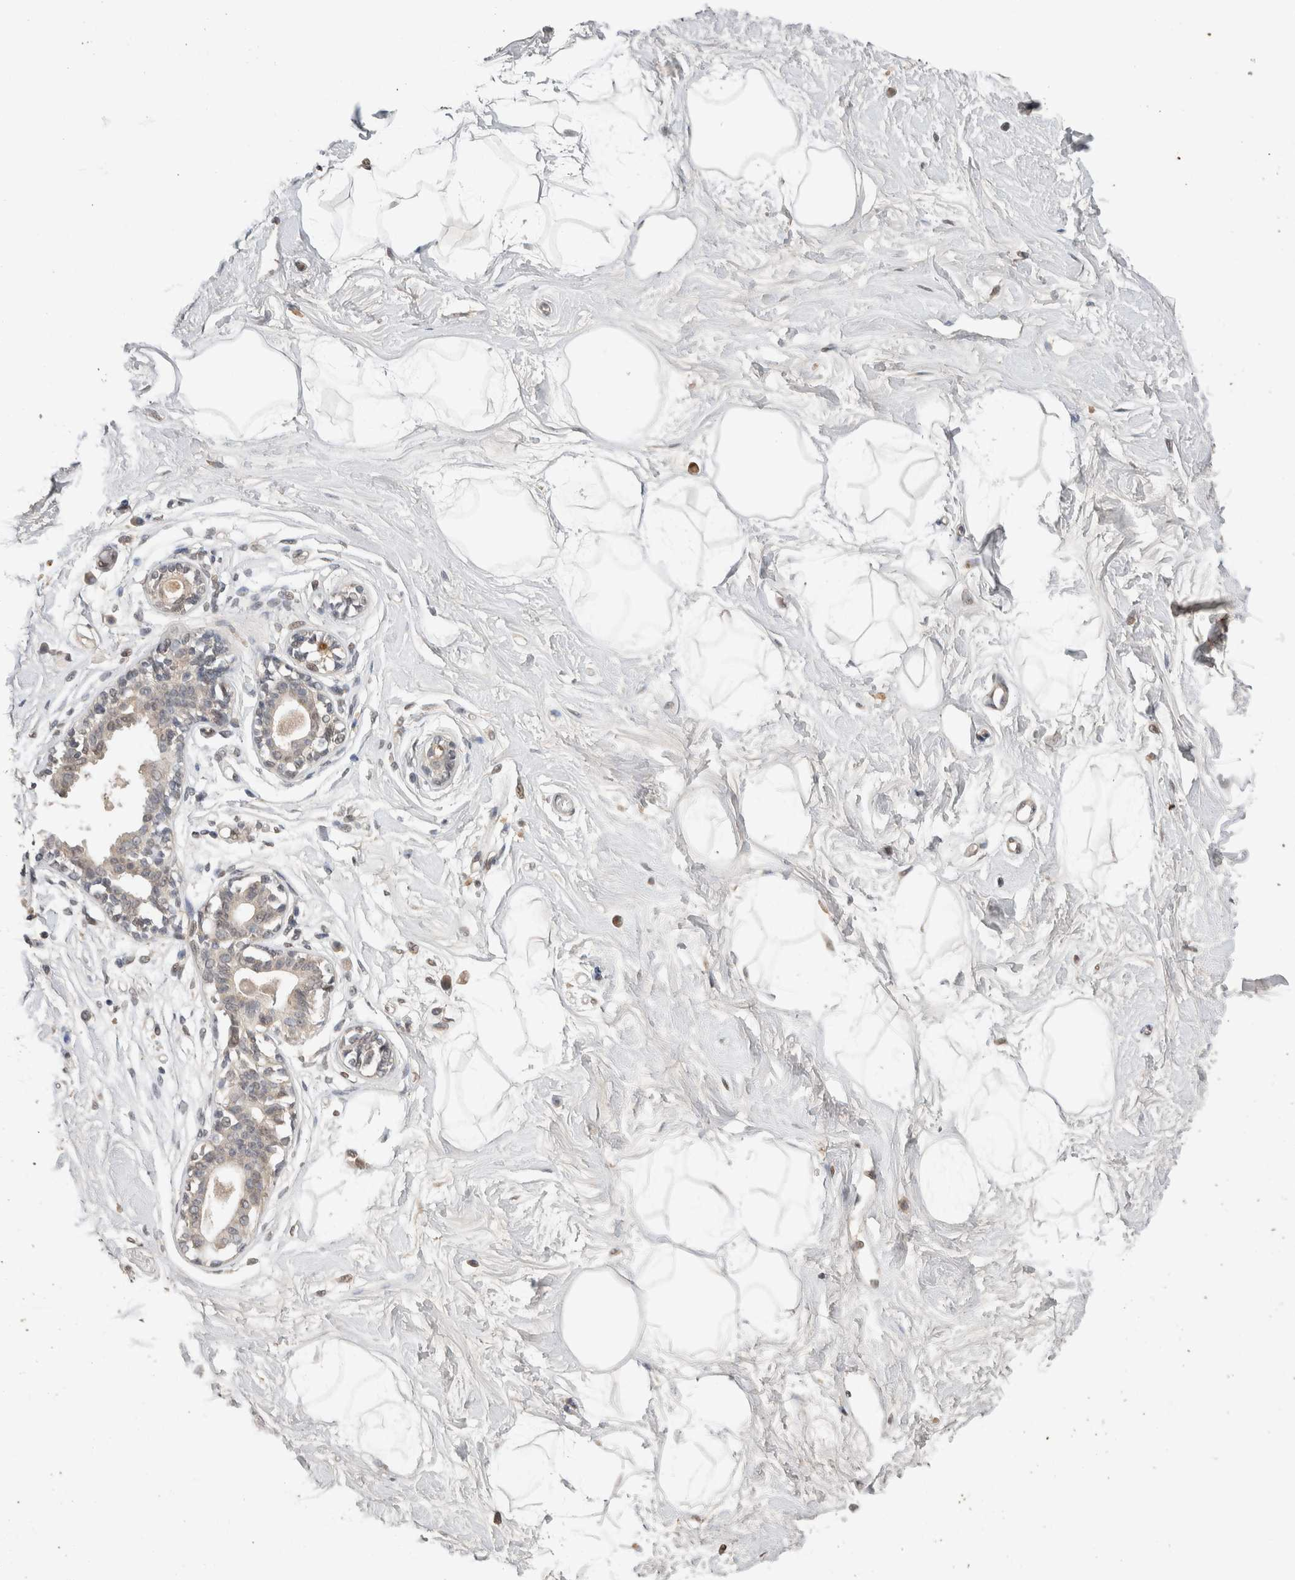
{"staining": {"intensity": "negative", "quantity": "none", "location": "none"}, "tissue": "breast", "cell_type": "Adipocytes", "image_type": "normal", "snomed": [{"axis": "morphology", "description": "Normal tissue, NOS"}, {"axis": "topography", "description": "Breast"}], "caption": "Histopathology image shows no protein expression in adipocytes of unremarkable breast.", "gene": "CYSRT1", "patient": {"sex": "female", "age": 45}}